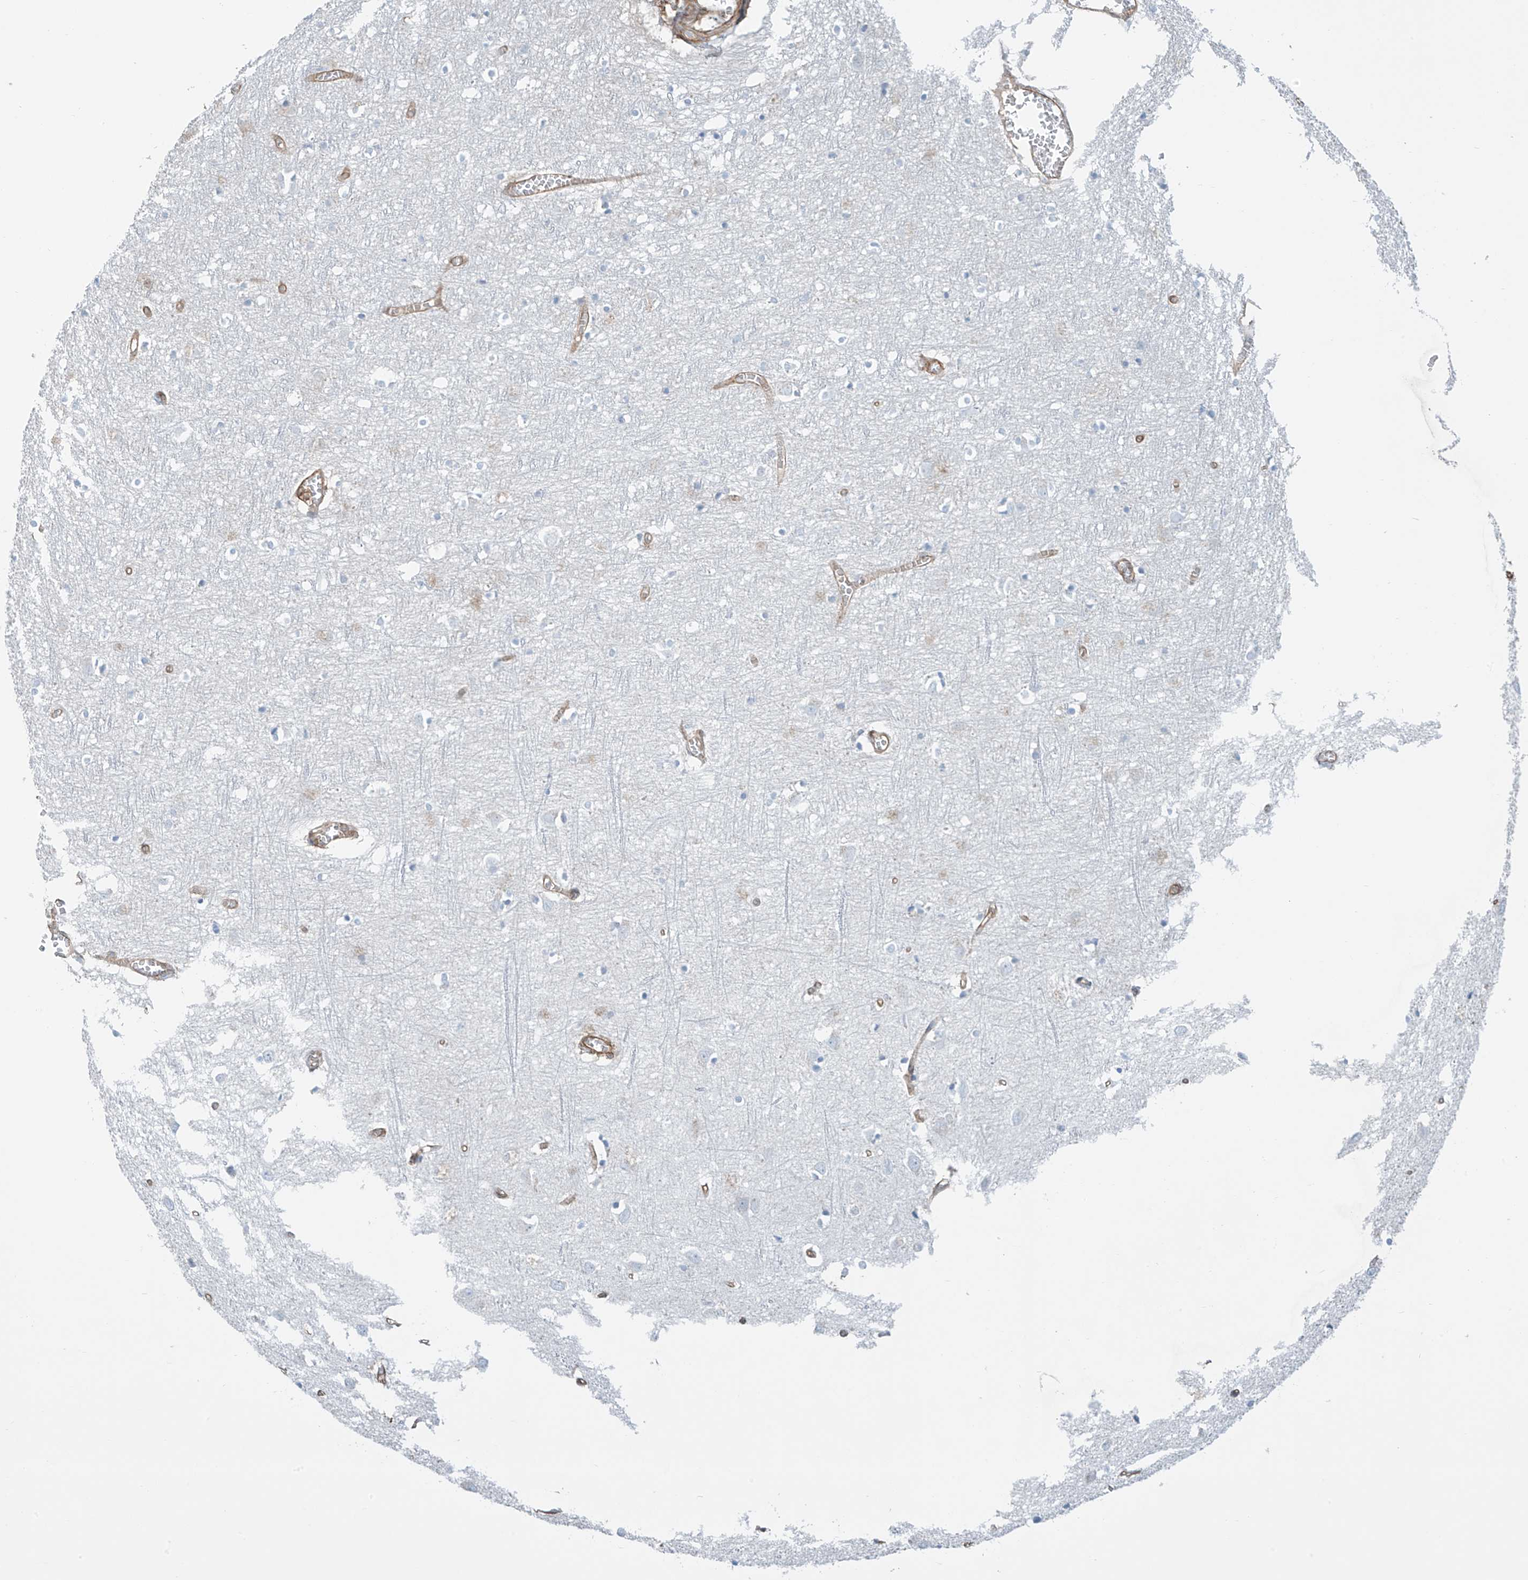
{"staining": {"intensity": "moderate", "quantity": ">75%", "location": "cytoplasmic/membranous"}, "tissue": "cerebral cortex", "cell_type": "Endothelial cells", "image_type": "normal", "snomed": [{"axis": "morphology", "description": "Normal tissue, NOS"}, {"axis": "topography", "description": "Cerebral cortex"}], "caption": "Immunohistochemical staining of unremarkable human cerebral cortex shows >75% levels of moderate cytoplasmic/membranous protein expression in approximately >75% of endothelial cells.", "gene": "ZNF846", "patient": {"sex": "female", "age": 64}}